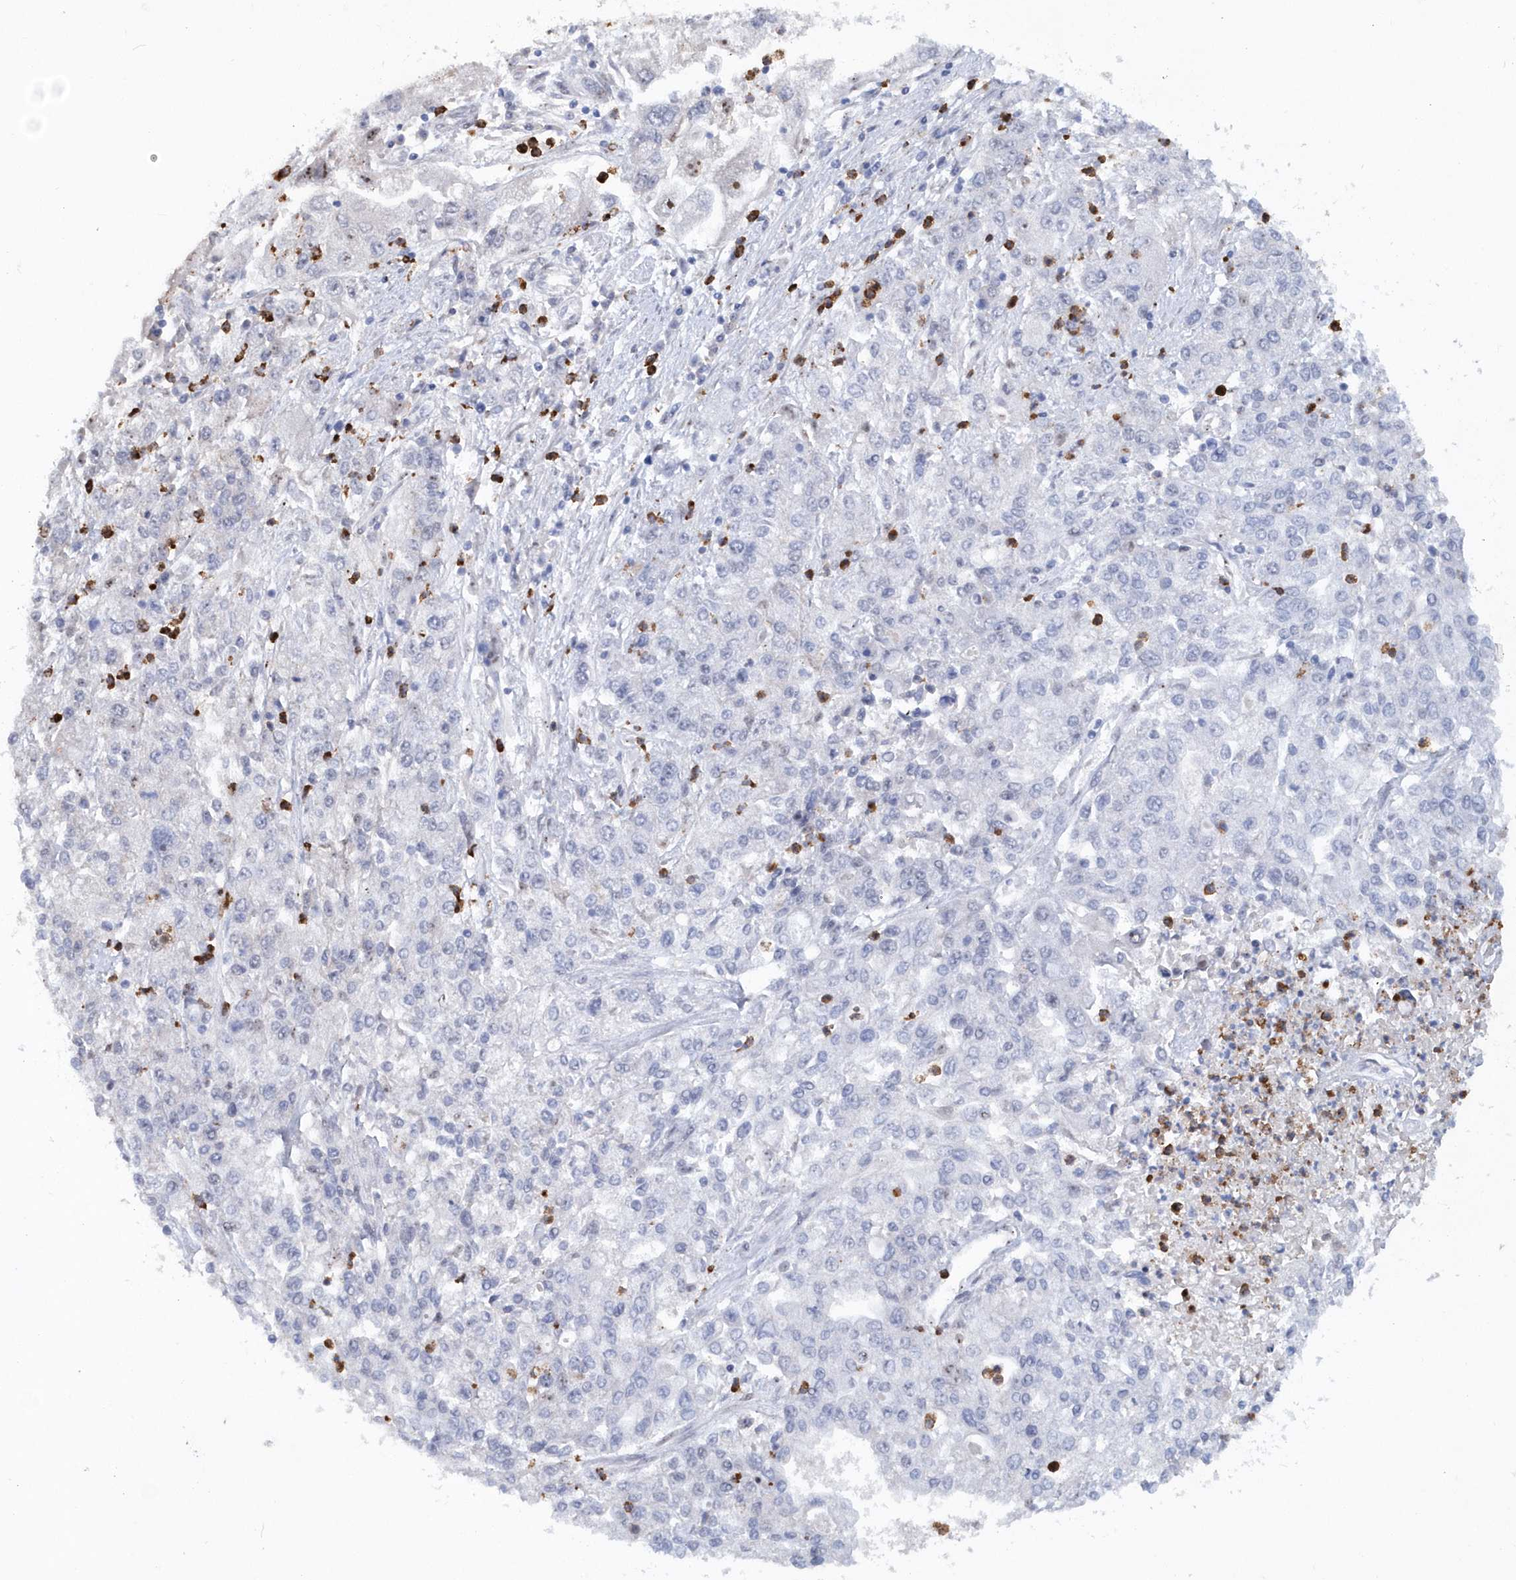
{"staining": {"intensity": "negative", "quantity": "none", "location": "none"}, "tissue": "endometrial cancer", "cell_type": "Tumor cells", "image_type": "cancer", "snomed": [{"axis": "morphology", "description": "Adenocarcinoma, NOS"}, {"axis": "topography", "description": "Endometrium"}], "caption": "This is an immunohistochemistry (IHC) photomicrograph of human endometrial adenocarcinoma. There is no staining in tumor cells.", "gene": "ASCL4", "patient": {"sex": "female", "age": 49}}